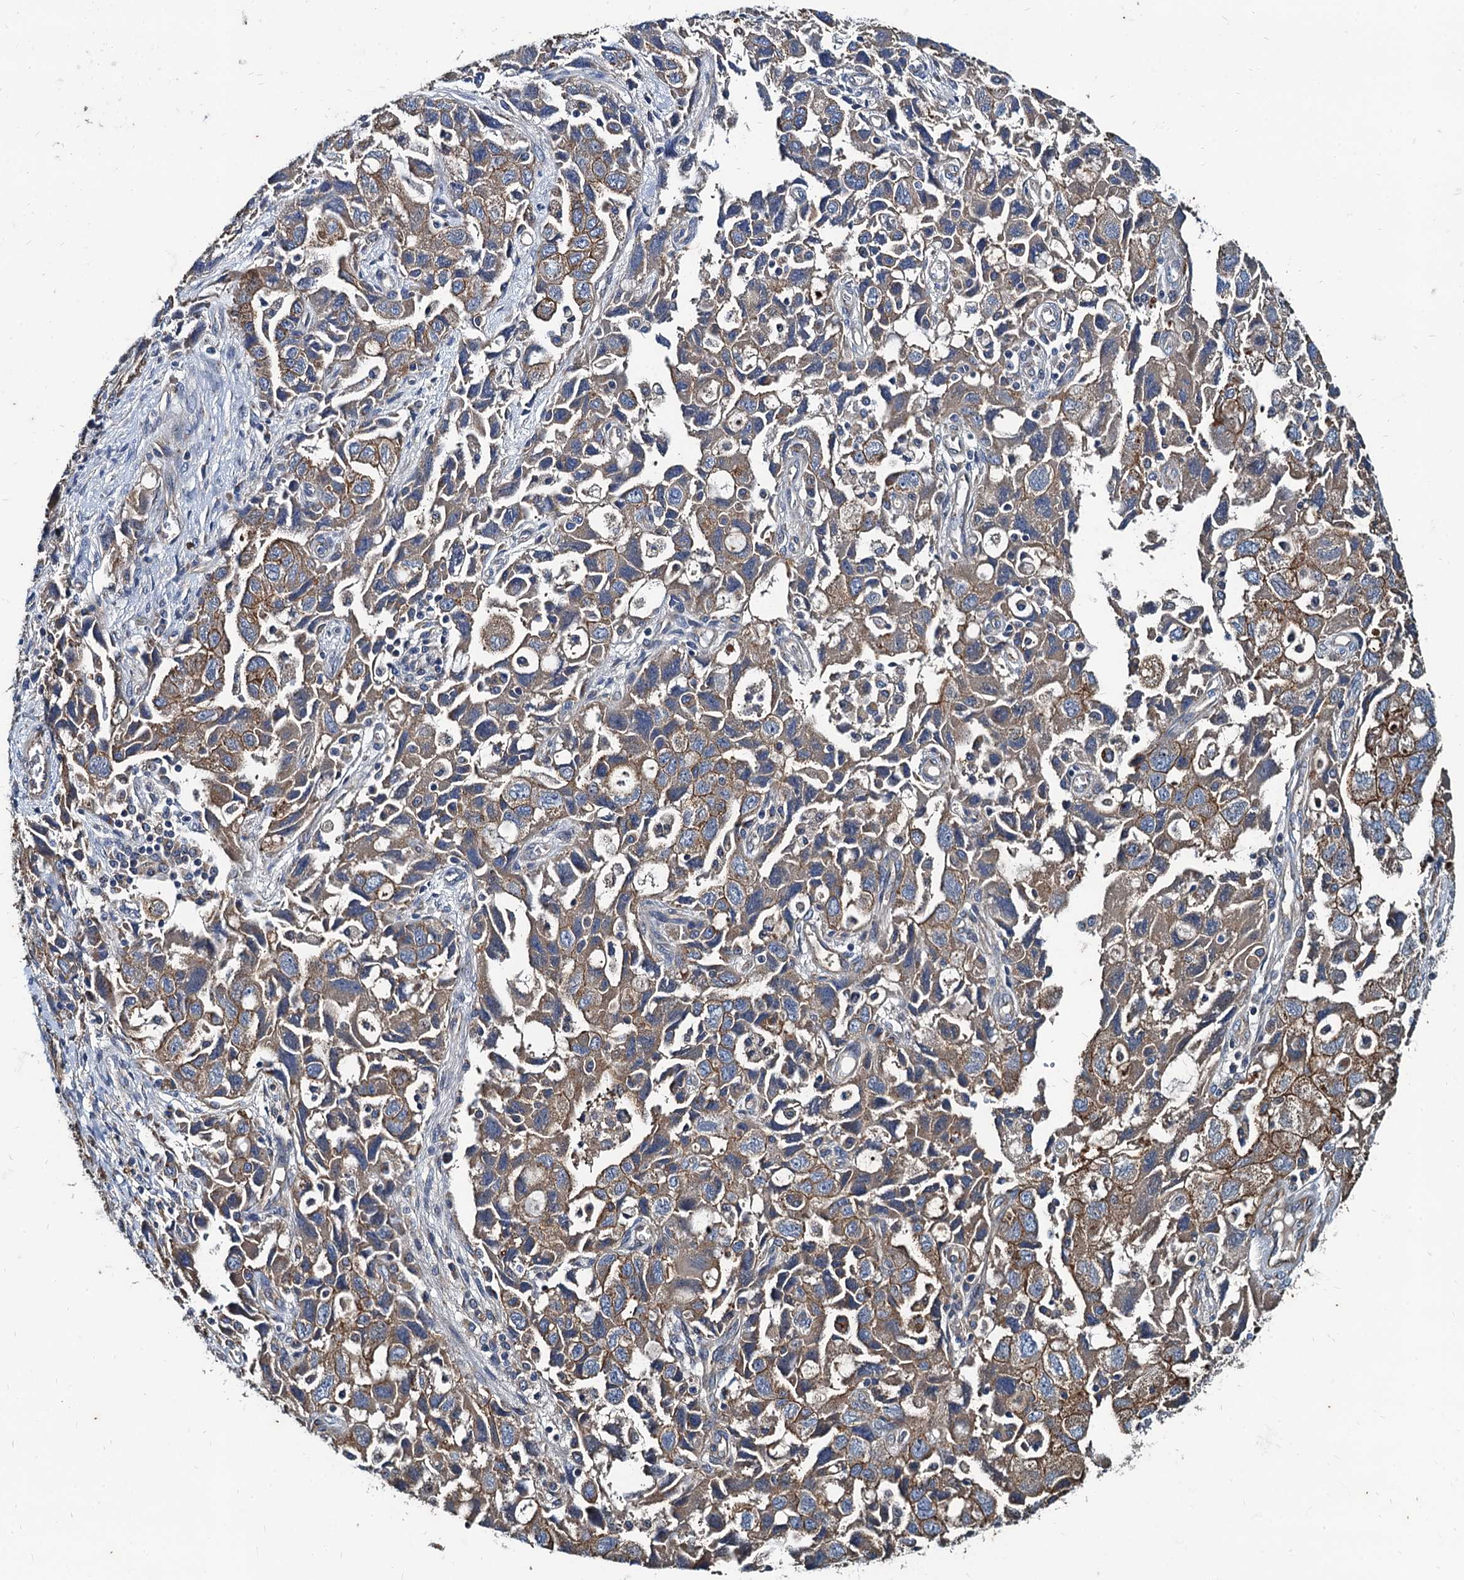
{"staining": {"intensity": "moderate", "quantity": ">75%", "location": "cytoplasmic/membranous"}, "tissue": "ovarian cancer", "cell_type": "Tumor cells", "image_type": "cancer", "snomed": [{"axis": "morphology", "description": "Carcinoma, NOS"}, {"axis": "morphology", "description": "Cystadenocarcinoma, serous, NOS"}, {"axis": "topography", "description": "Ovary"}], "caption": "The histopathology image displays staining of ovarian cancer, revealing moderate cytoplasmic/membranous protein expression (brown color) within tumor cells.", "gene": "NGRN", "patient": {"sex": "female", "age": 69}}